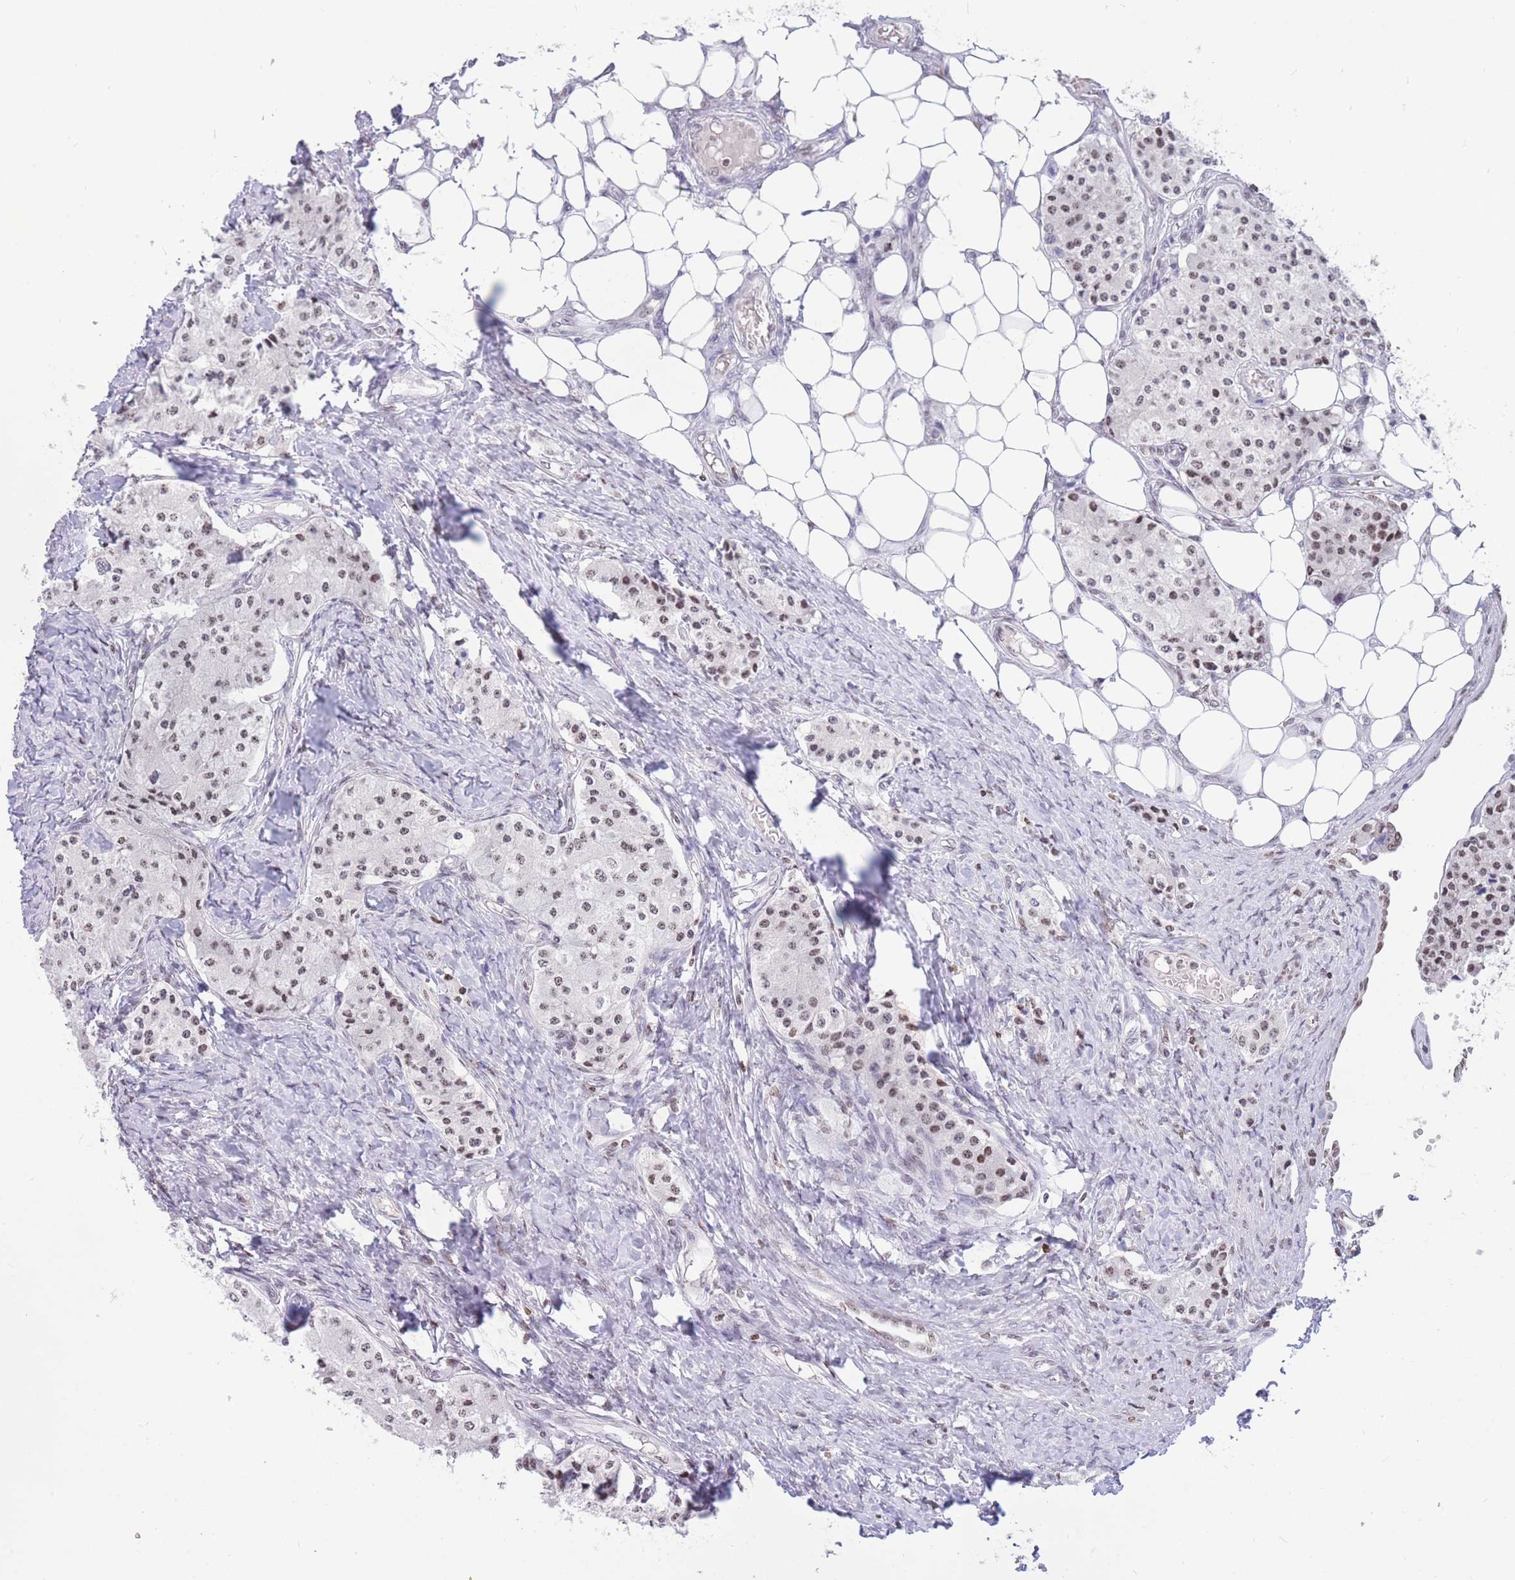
{"staining": {"intensity": "weak", "quantity": ">75%", "location": "nuclear"}, "tissue": "carcinoid", "cell_type": "Tumor cells", "image_type": "cancer", "snomed": [{"axis": "morphology", "description": "Carcinoid, malignant, NOS"}, {"axis": "topography", "description": "Colon"}], "caption": "Carcinoid was stained to show a protein in brown. There is low levels of weak nuclear staining in about >75% of tumor cells.", "gene": "HMGN1", "patient": {"sex": "female", "age": 52}}